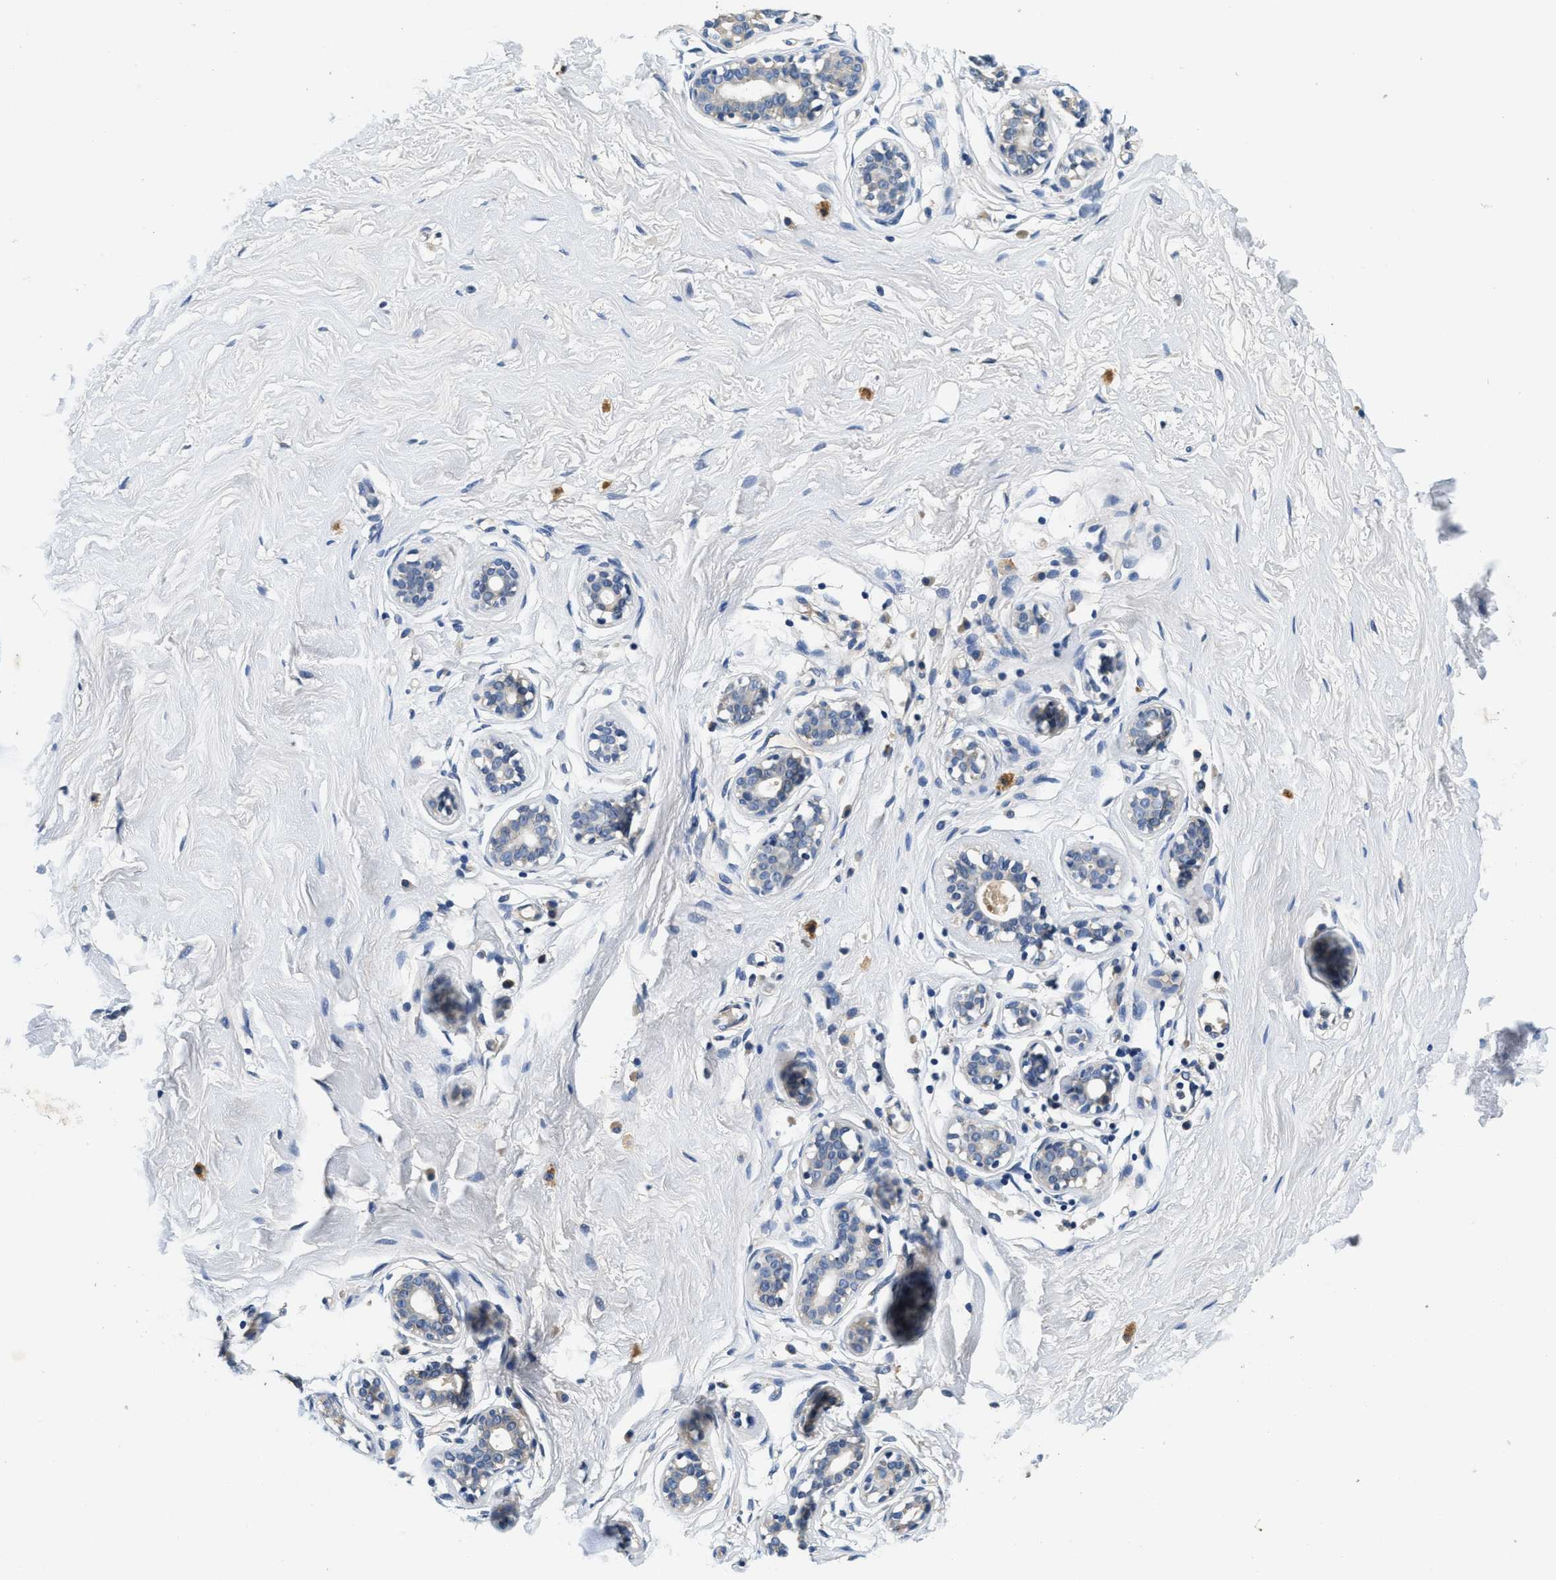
{"staining": {"intensity": "negative", "quantity": "none", "location": "none"}, "tissue": "breast", "cell_type": "Adipocytes", "image_type": "normal", "snomed": [{"axis": "morphology", "description": "Normal tissue, NOS"}, {"axis": "topography", "description": "Breast"}], "caption": "Image shows no protein staining in adipocytes of normal breast. The staining is performed using DAB (3,3'-diaminobenzidine) brown chromogen with nuclei counter-stained in using hematoxylin.", "gene": "ALDH3A2", "patient": {"sex": "female", "age": 23}}